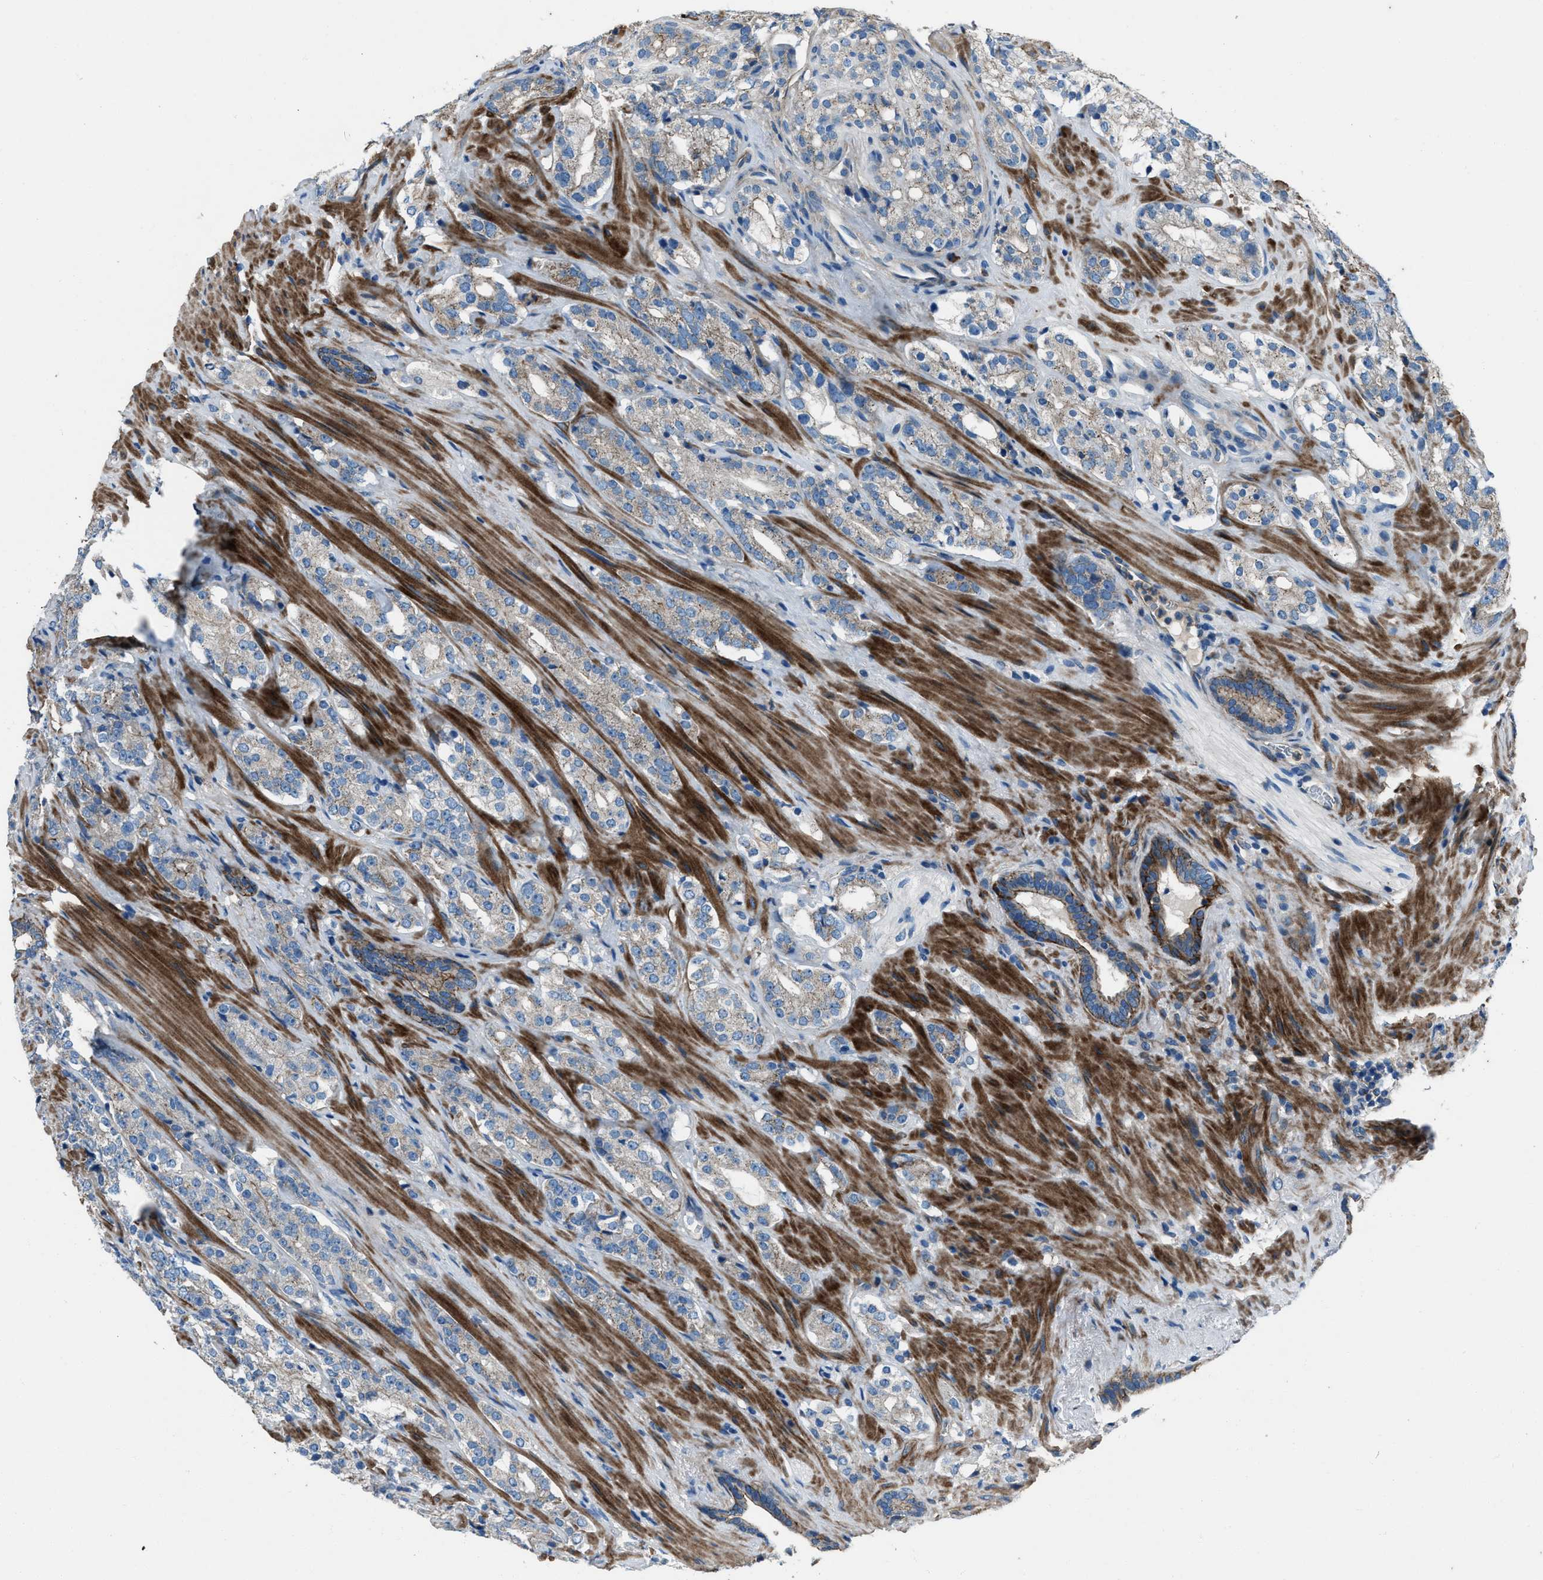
{"staining": {"intensity": "moderate", "quantity": "<25%", "location": "cytoplasmic/membranous"}, "tissue": "prostate cancer", "cell_type": "Tumor cells", "image_type": "cancer", "snomed": [{"axis": "morphology", "description": "Adenocarcinoma, High grade"}, {"axis": "topography", "description": "Prostate"}], "caption": "Protein staining of prostate cancer (adenocarcinoma (high-grade)) tissue displays moderate cytoplasmic/membranous staining in about <25% of tumor cells.", "gene": "SVIL", "patient": {"sex": "male", "age": 71}}